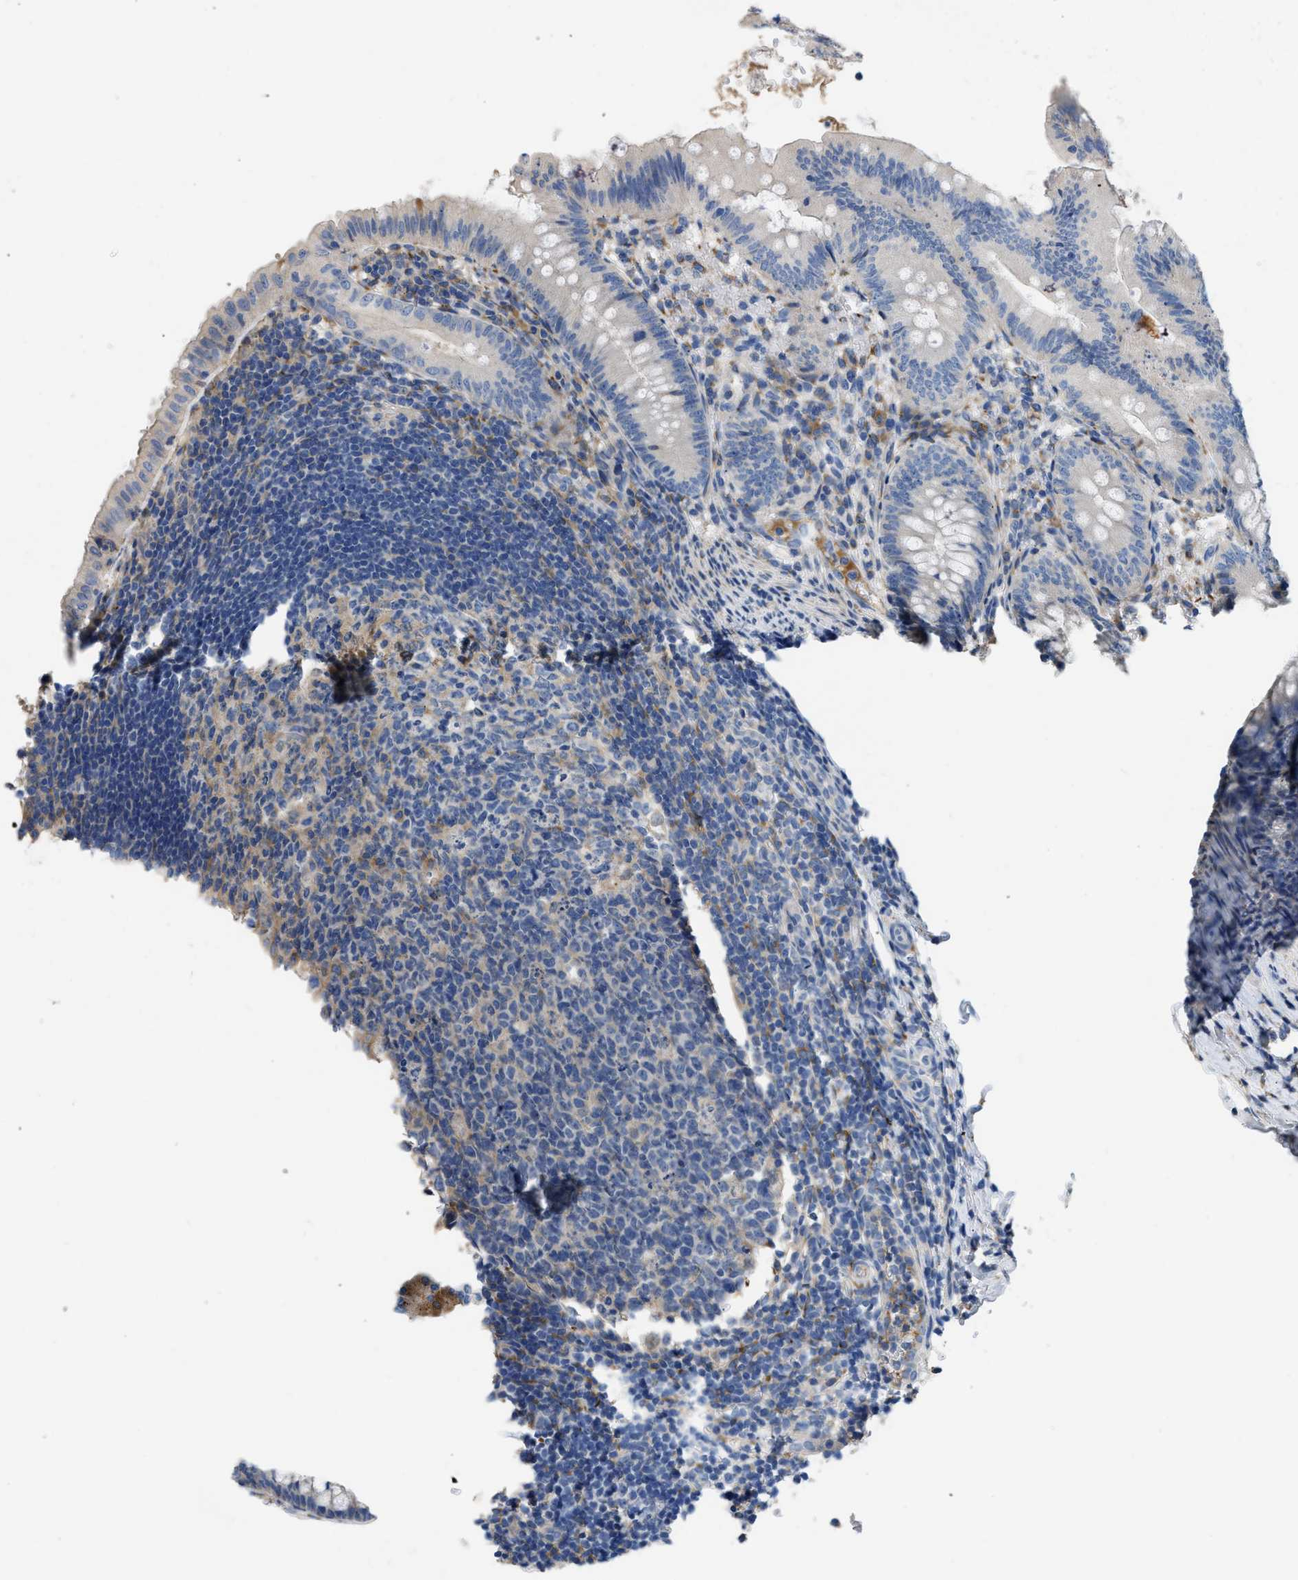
{"staining": {"intensity": "negative", "quantity": "none", "location": "none"}, "tissue": "appendix", "cell_type": "Glandular cells", "image_type": "normal", "snomed": [{"axis": "morphology", "description": "Normal tissue, NOS"}, {"axis": "topography", "description": "Appendix"}], "caption": "IHC photomicrograph of unremarkable appendix: appendix stained with DAB exhibits no significant protein staining in glandular cells.", "gene": "C1S", "patient": {"sex": "male", "age": 1}}